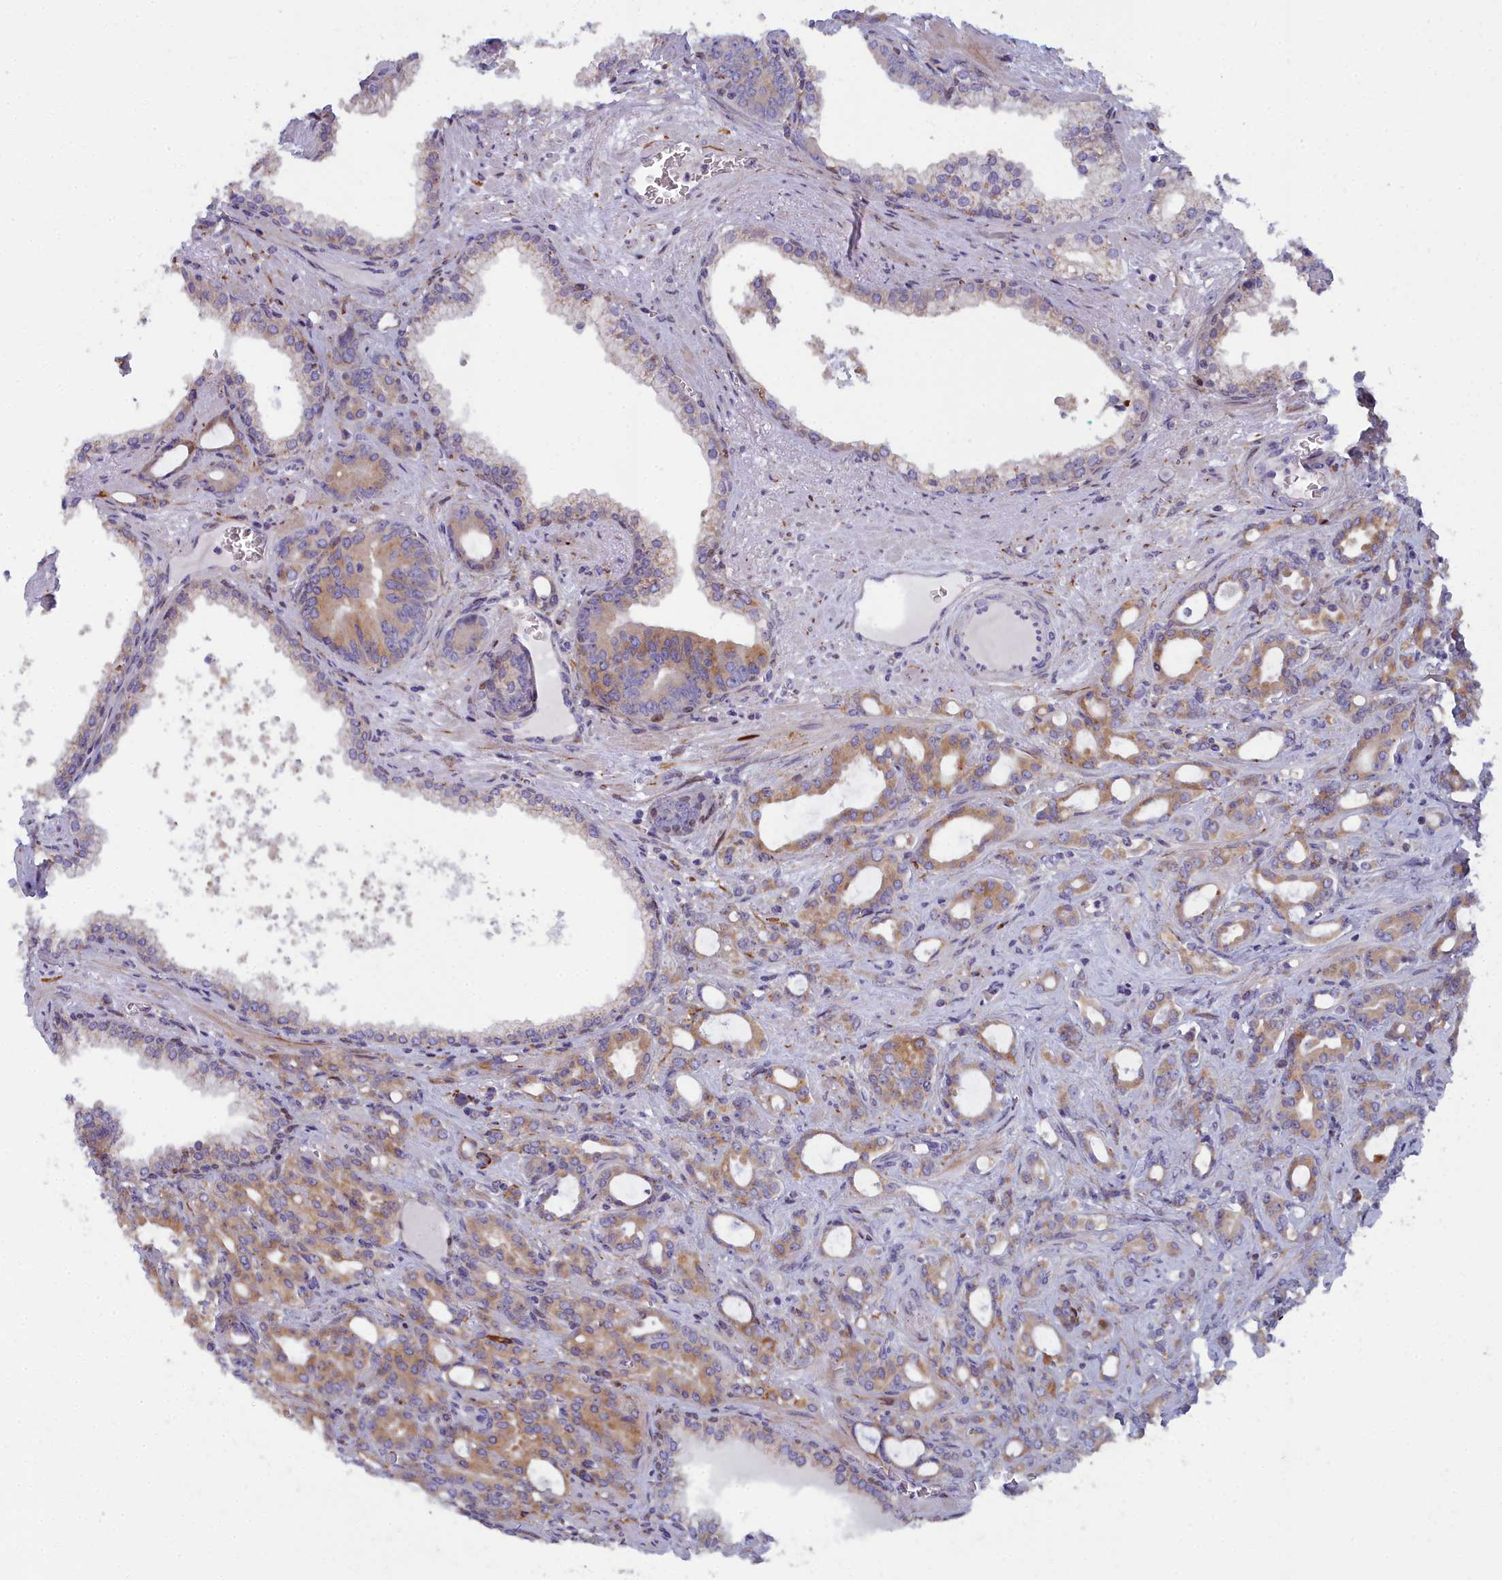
{"staining": {"intensity": "moderate", "quantity": ">75%", "location": "cytoplasmic/membranous"}, "tissue": "prostate cancer", "cell_type": "Tumor cells", "image_type": "cancer", "snomed": [{"axis": "morphology", "description": "Adenocarcinoma, High grade"}, {"axis": "topography", "description": "Prostate"}], "caption": "A micrograph of human prostate cancer stained for a protein shows moderate cytoplasmic/membranous brown staining in tumor cells.", "gene": "B9D2", "patient": {"sex": "male", "age": 72}}